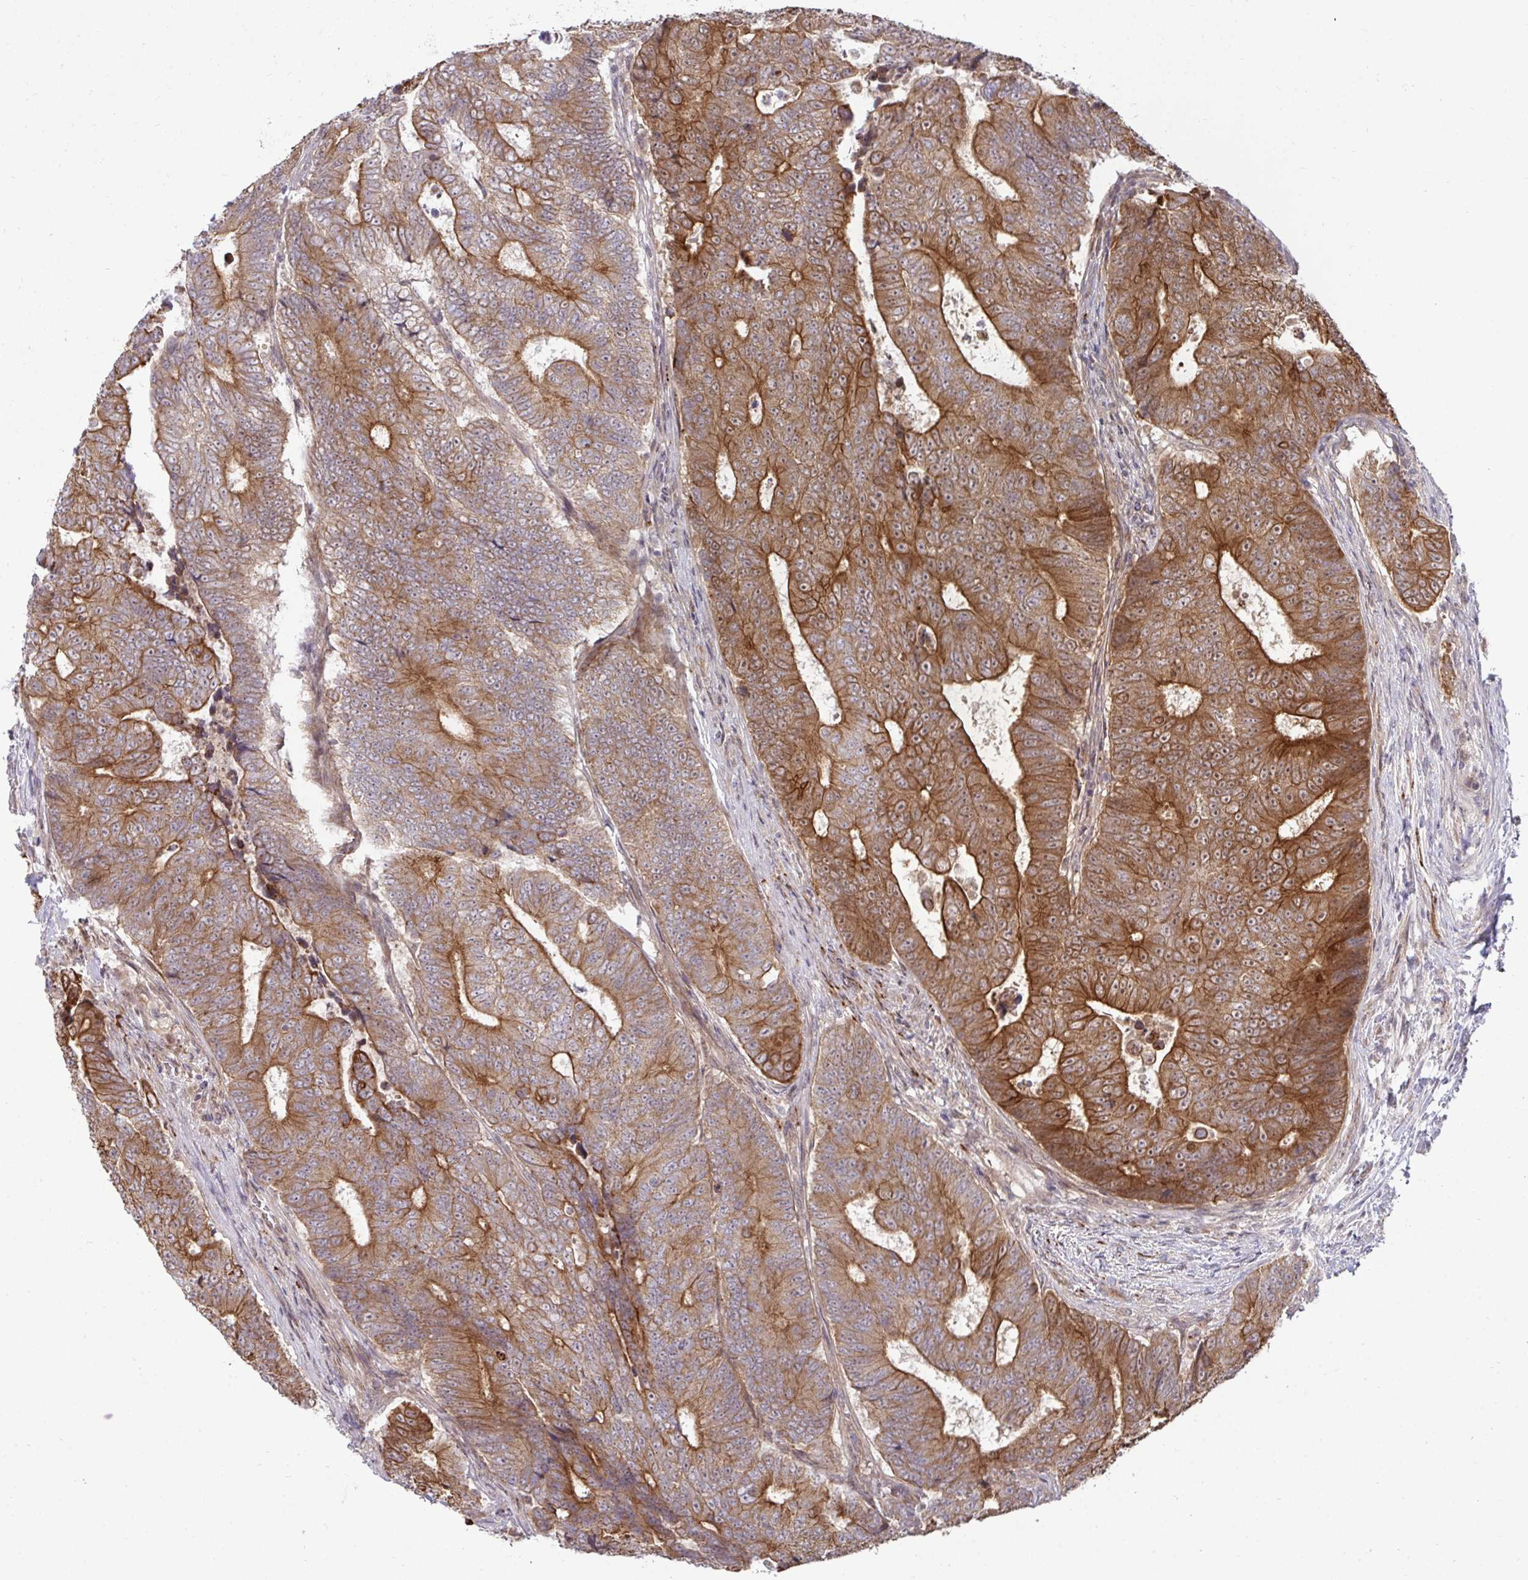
{"staining": {"intensity": "strong", "quantity": ">75%", "location": "cytoplasmic/membranous"}, "tissue": "colorectal cancer", "cell_type": "Tumor cells", "image_type": "cancer", "snomed": [{"axis": "morphology", "description": "Adenocarcinoma, NOS"}, {"axis": "topography", "description": "Colon"}], "caption": "An image of colorectal cancer (adenocarcinoma) stained for a protein demonstrates strong cytoplasmic/membranous brown staining in tumor cells.", "gene": "TRIM44", "patient": {"sex": "female", "age": 48}}